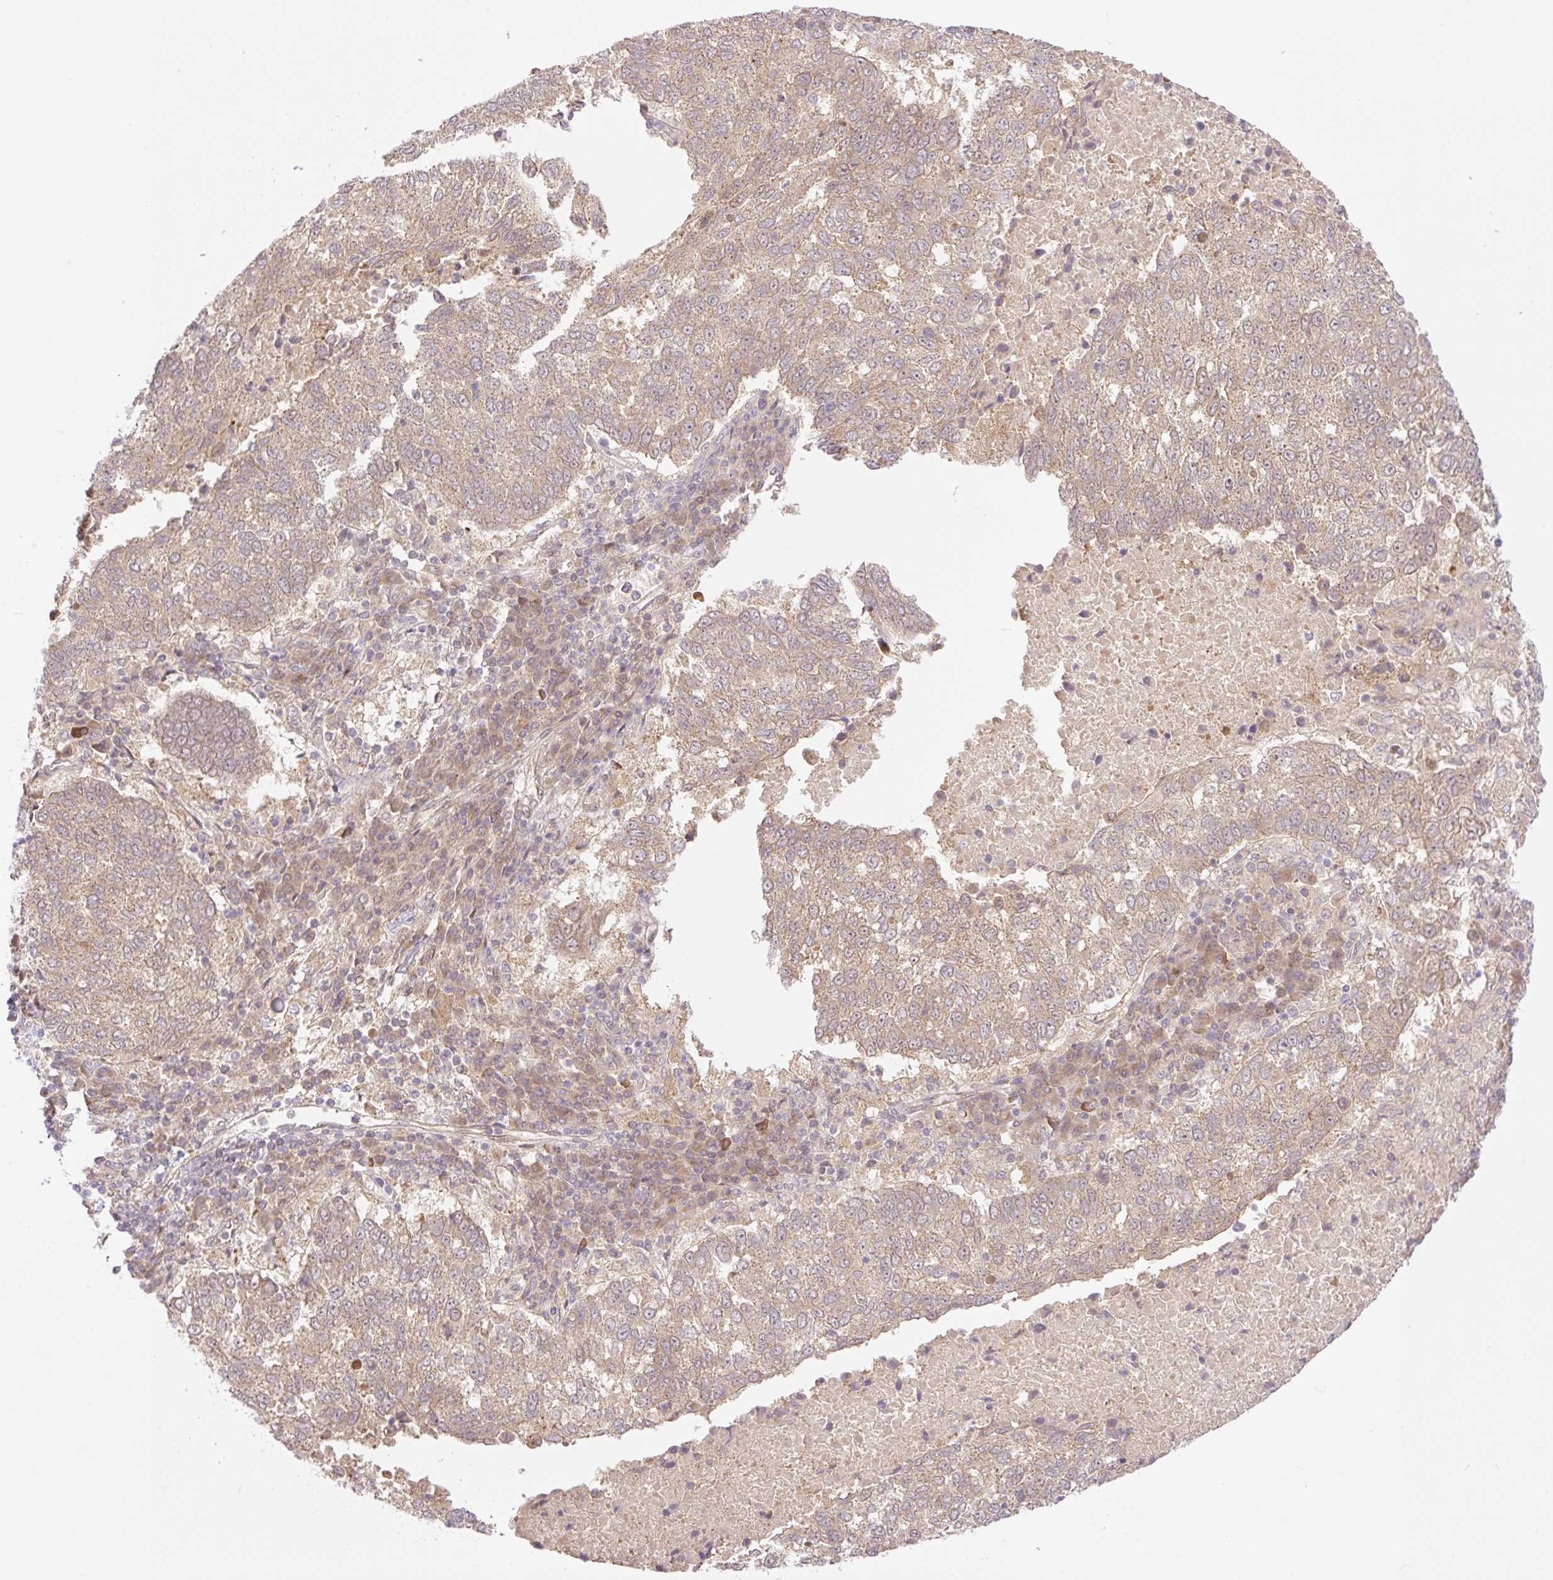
{"staining": {"intensity": "weak", "quantity": ">75%", "location": "cytoplasmic/membranous"}, "tissue": "lung cancer", "cell_type": "Tumor cells", "image_type": "cancer", "snomed": [{"axis": "morphology", "description": "Squamous cell carcinoma, NOS"}, {"axis": "topography", "description": "Lung"}], "caption": "Immunohistochemical staining of human squamous cell carcinoma (lung) displays low levels of weak cytoplasmic/membranous protein expression in about >75% of tumor cells. The staining was performed using DAB, with brown indicating positive protein expression. Nuclei are stained blue with hematoxylin.", "gene": "VPS25", "patient": {"sex": "male", "age": 73}}